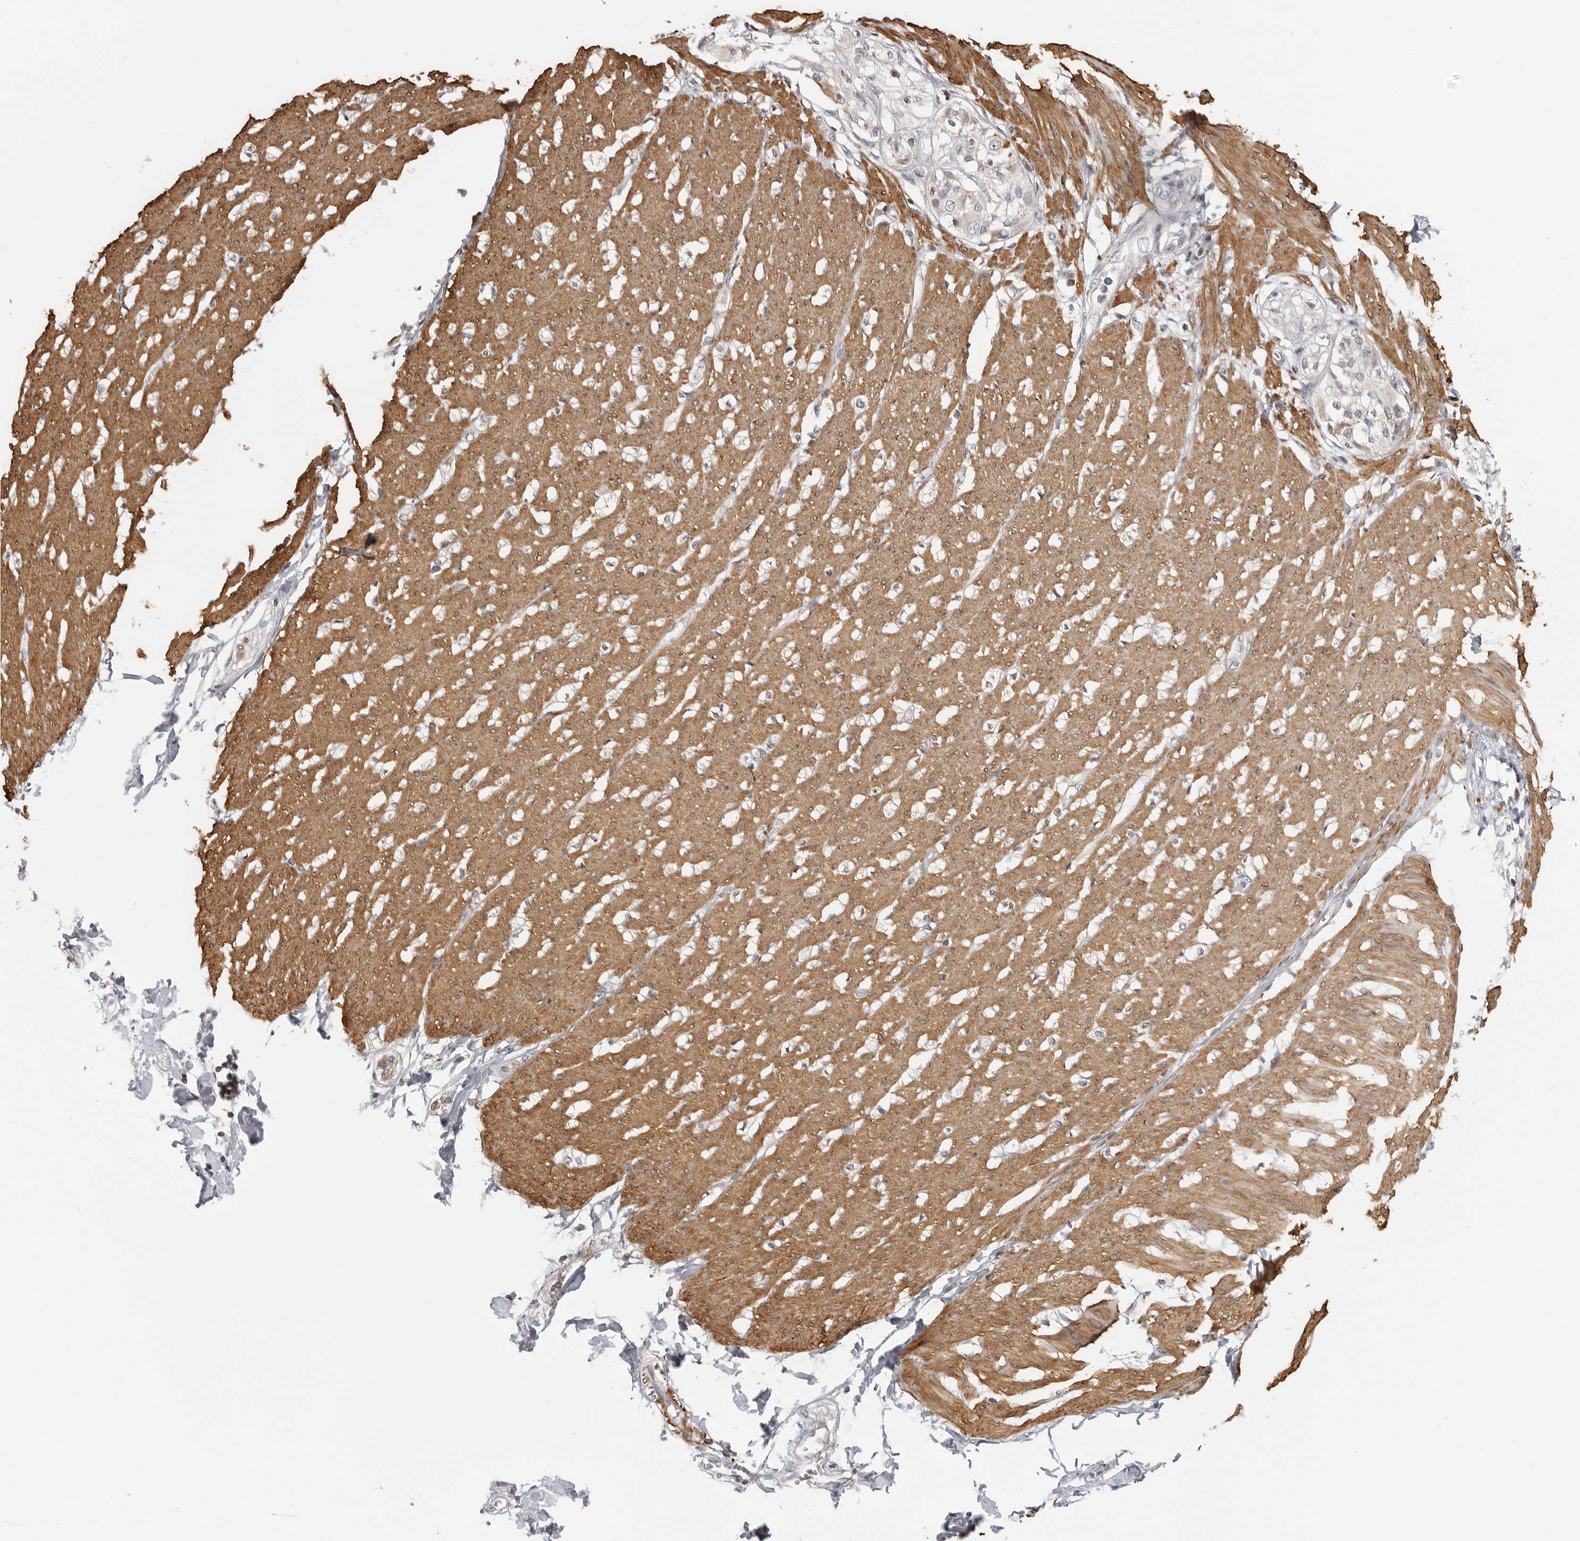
{"staining": {"intensity": "moderate", "quantity": ">75%", "location": "cytoplasmic/membranous"}, "tissue": "smooth muscle", "cell_type": "Smooth muscle cells", "image_type": "normal", "snomed": [{"axis": "morphology", "description": "Normal tissue, NOS"}, {"axis": "morphology", "description": "Adenocarcinoma, NOS"}, {"axis": "topography", "description": "Colon"}, {"axis": "topography", "description": "Peripheral nerve tissue"}], "caption": "A medium amount of moderate cytoplasmic/membranous staining is identified in approximately >75% of smooth muscle cells in unremarkable smooth muscle. The staining is performed using DAB (3,3'-diaminobenzidine) brown chromogen to label protein expression. The nuclei are counter-stained blue using hematoxylin.", "gene": "MAP7D1", "patient": {"sex": "male", "age": 14}}